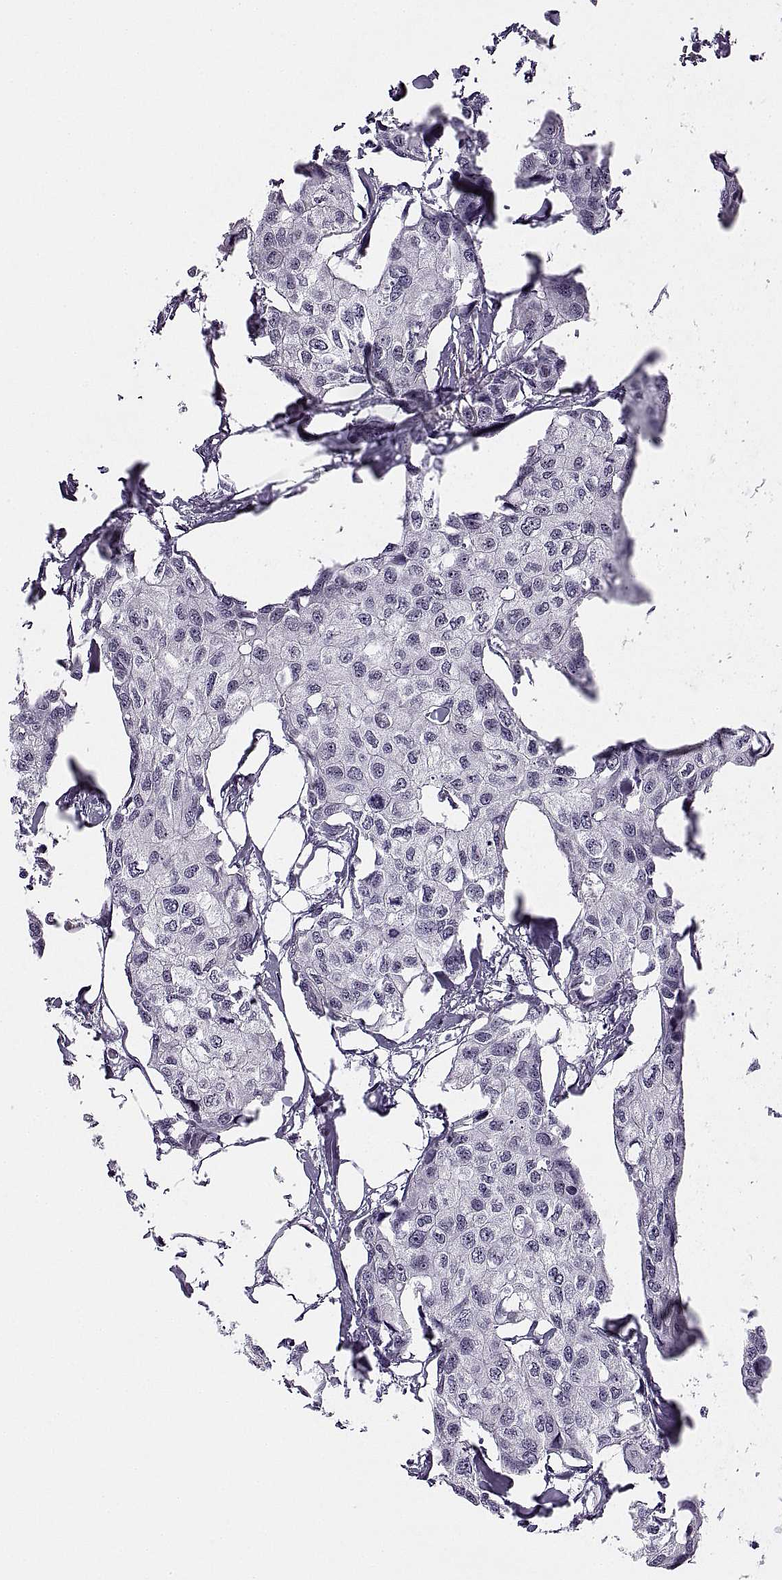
{"staining": {"intensity": "negative", "quantity": "none", "location": "none"}, "tissue": "breast cancer", "cell_type": "Tumor cells", "image_type": "cancer", "snomed": [{"axis": "morphology", "description": "Duct carcinoma"}, {"axis": "topography", "description": "Breast"}], "caption": "Human breast cancer stained for a protein using immunohistochemistry exhibits no staining in tumor cells.", "gene": "TBC1D3G", "patient": {"sex": "female", "age": 80}}